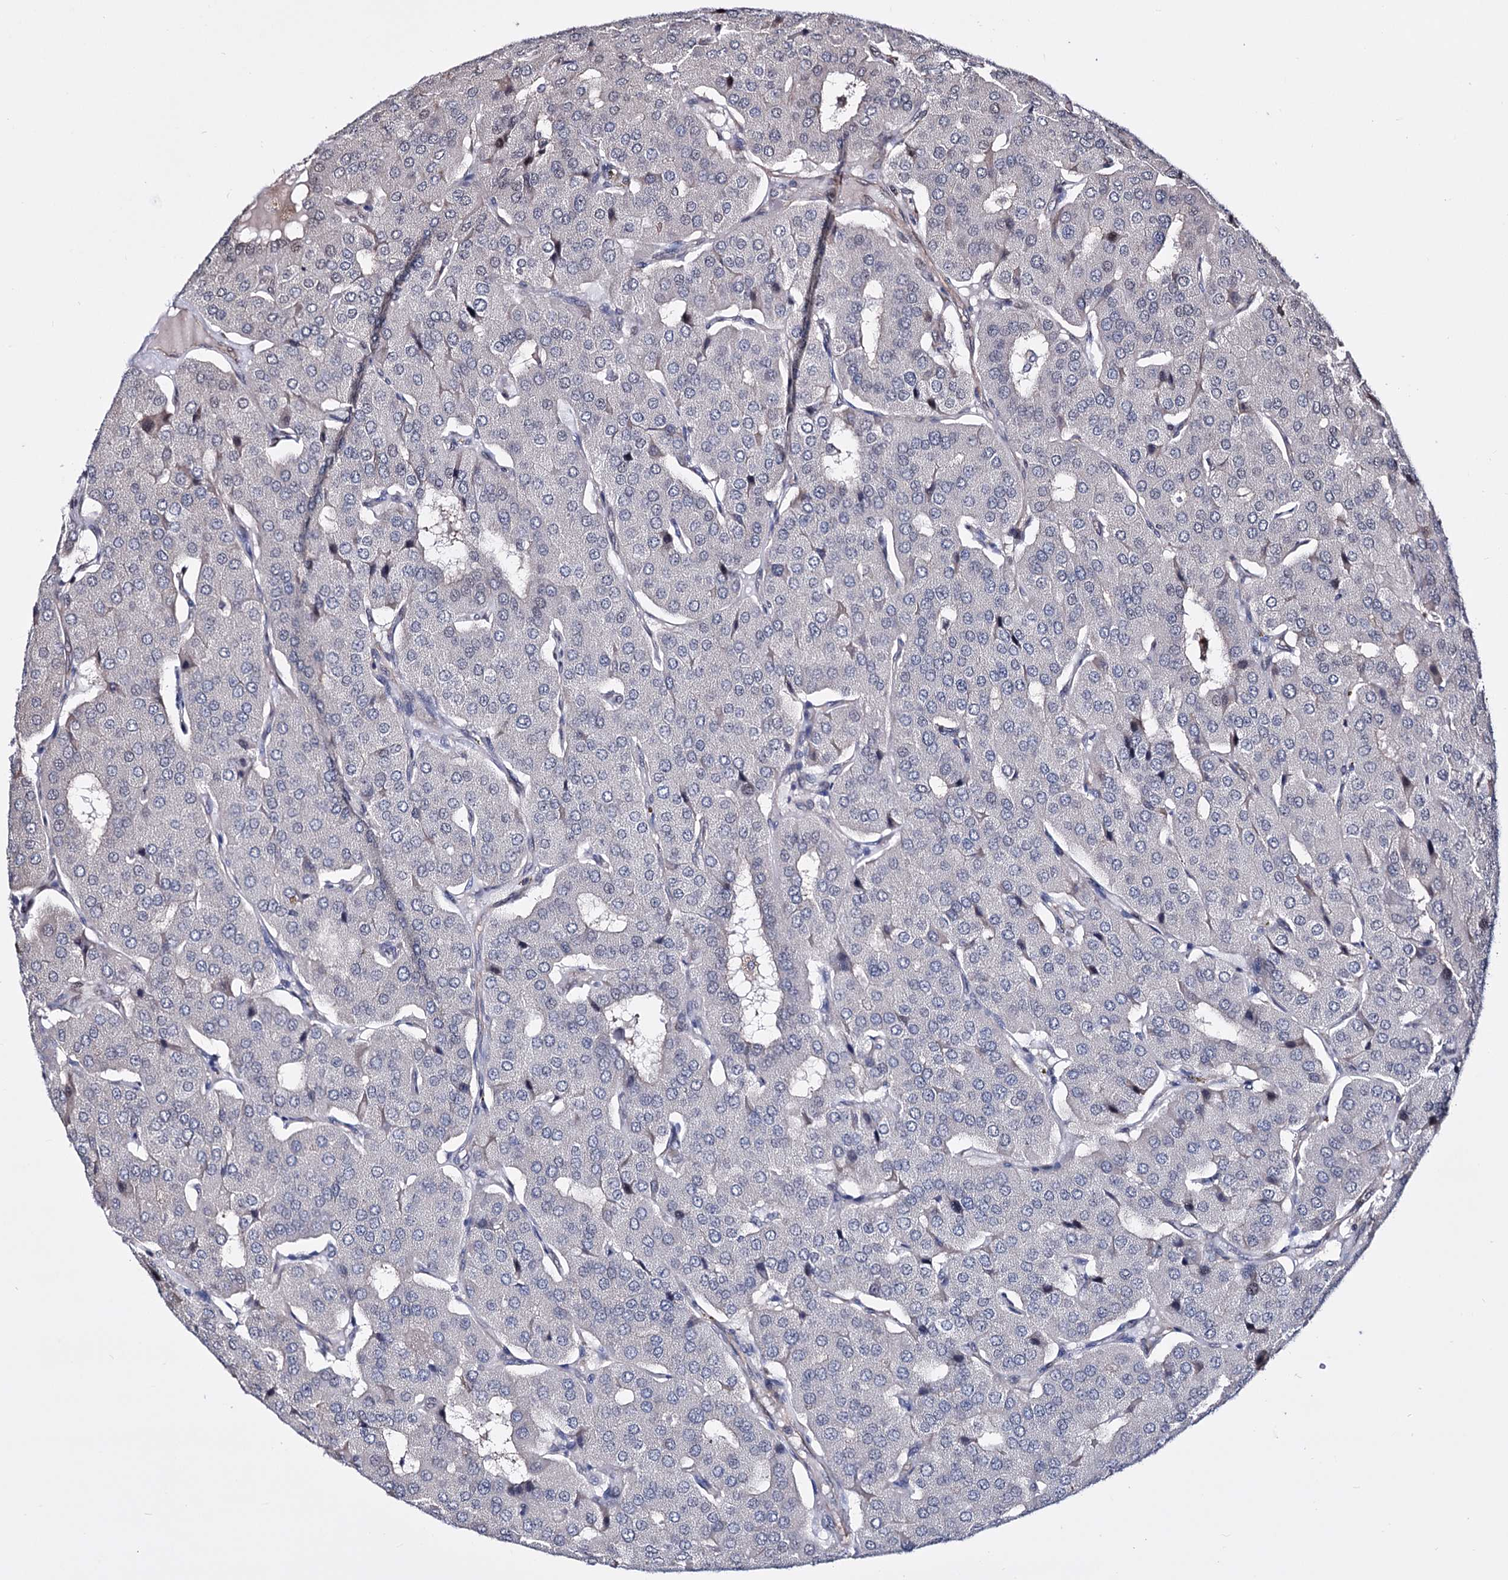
{"staining": {"intensity": "negative", "quantity": "none", "location": "none"}, "tissue": "parathyroid gland", "cell_type": "Glandular cells", "image_type": "normal", "snomed": [{"axis": "morphology", "description": "Normal tissue, NOS"}, {"axis": "morphology", "description": "Adenoma, NOS"}, {"axis": "topography", "description": "Parathyroid gland"}], "caption": "IHC micrograph of unremarkable parathyroid gland: human parathyroid gland stained with DAB (3,3'-diaminobenzidine) displays no significant protein staining in glandular cells.", "gene": "CHMP7", "patient": {"sex": "female", "age": 86}}